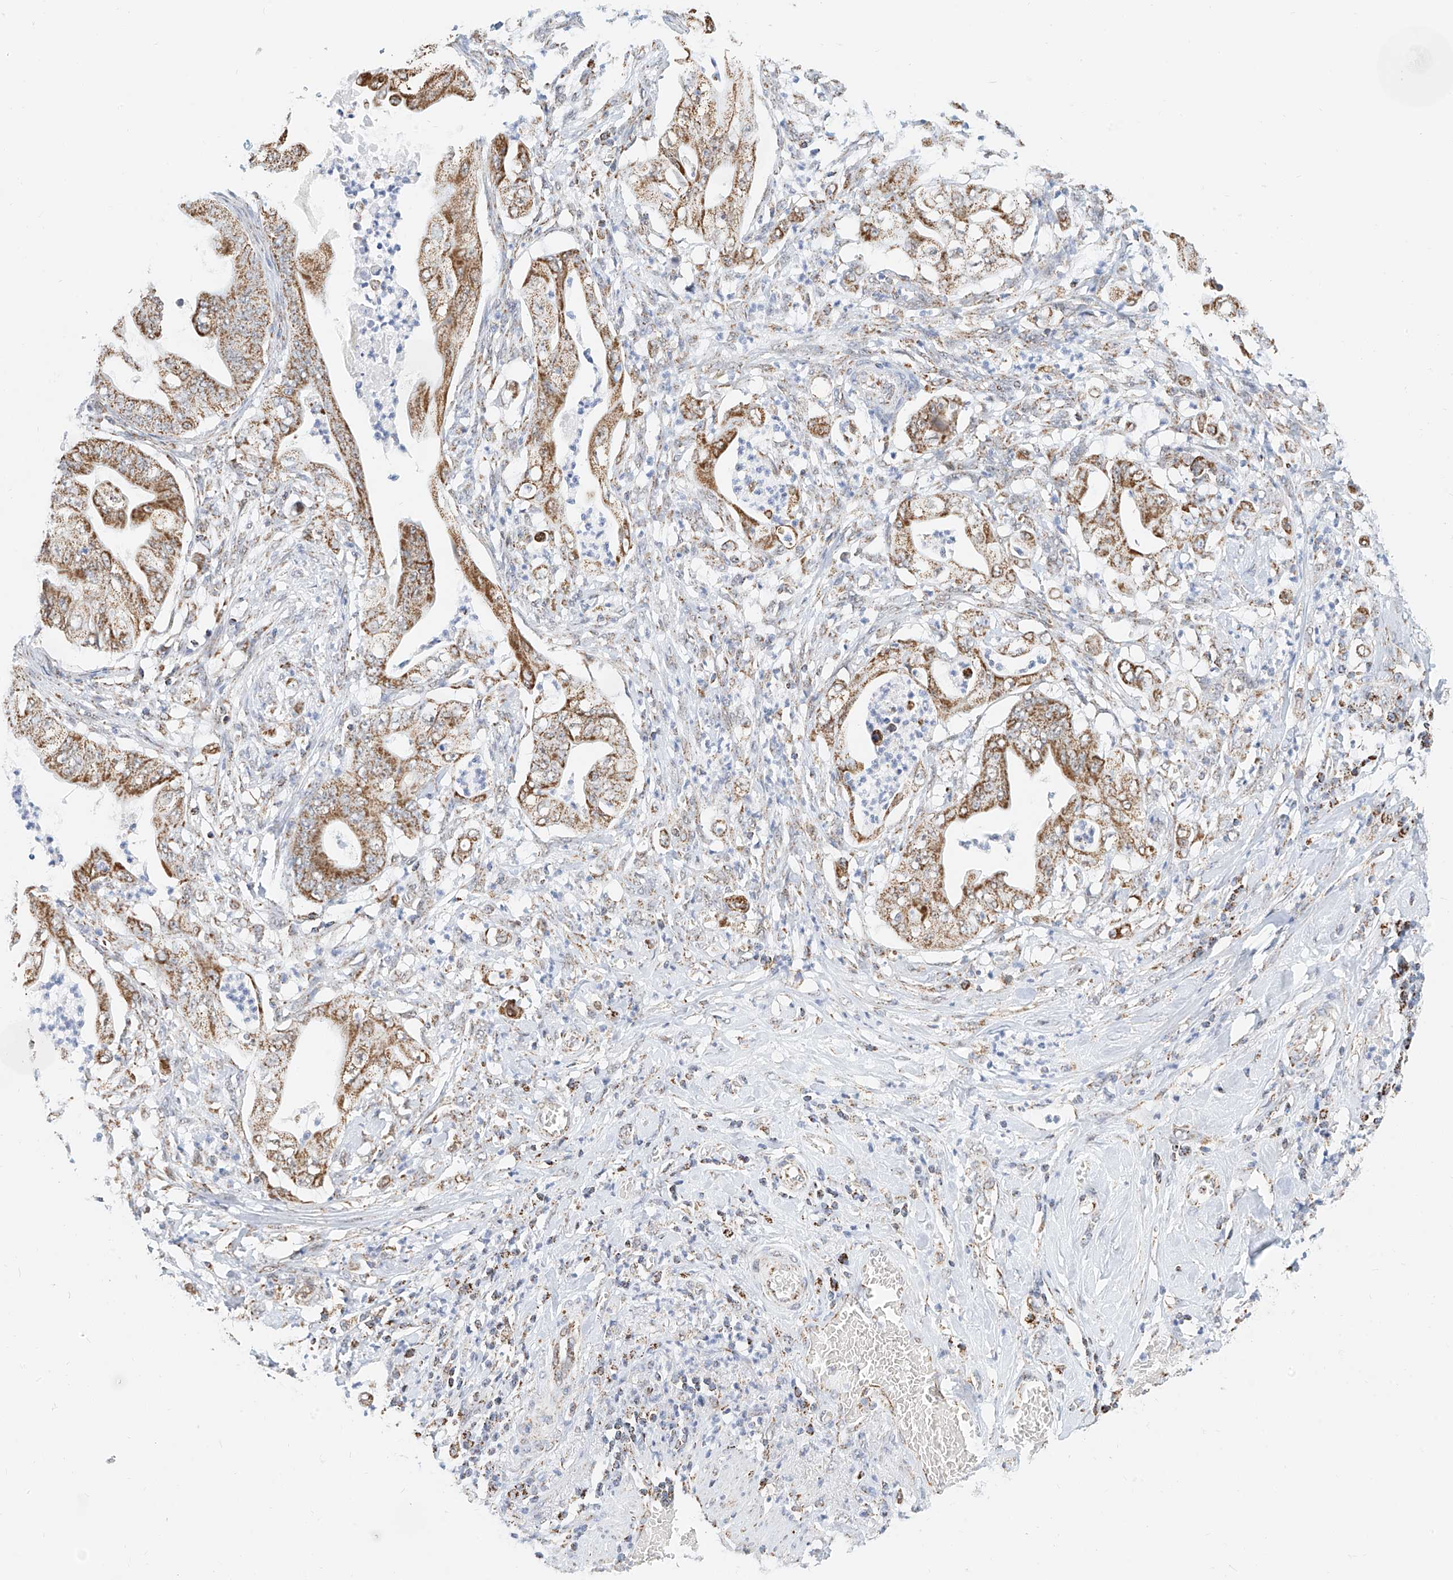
{"staining": {"intensity": "moderate", "quantity": ">75%", "location": "cytoplasmic/membranous"}, "tissue": "stomach cancer", "cell_type": "Tumor cells", "image_type": "cancer", "snomed": [{"axis": "morphology", "description": "Adenocarcinoma, NOS"}, {"axis": "topography", "description": "Stomach"}], "caption": "Stomach cancer tissue reveals moderate cytoplasmic/membranous expression in approximately >75% of tumor cells, visualized by immunohistochemistry.", "gene": "NALCN", "patient": {"sex": "female", "age": 73}}